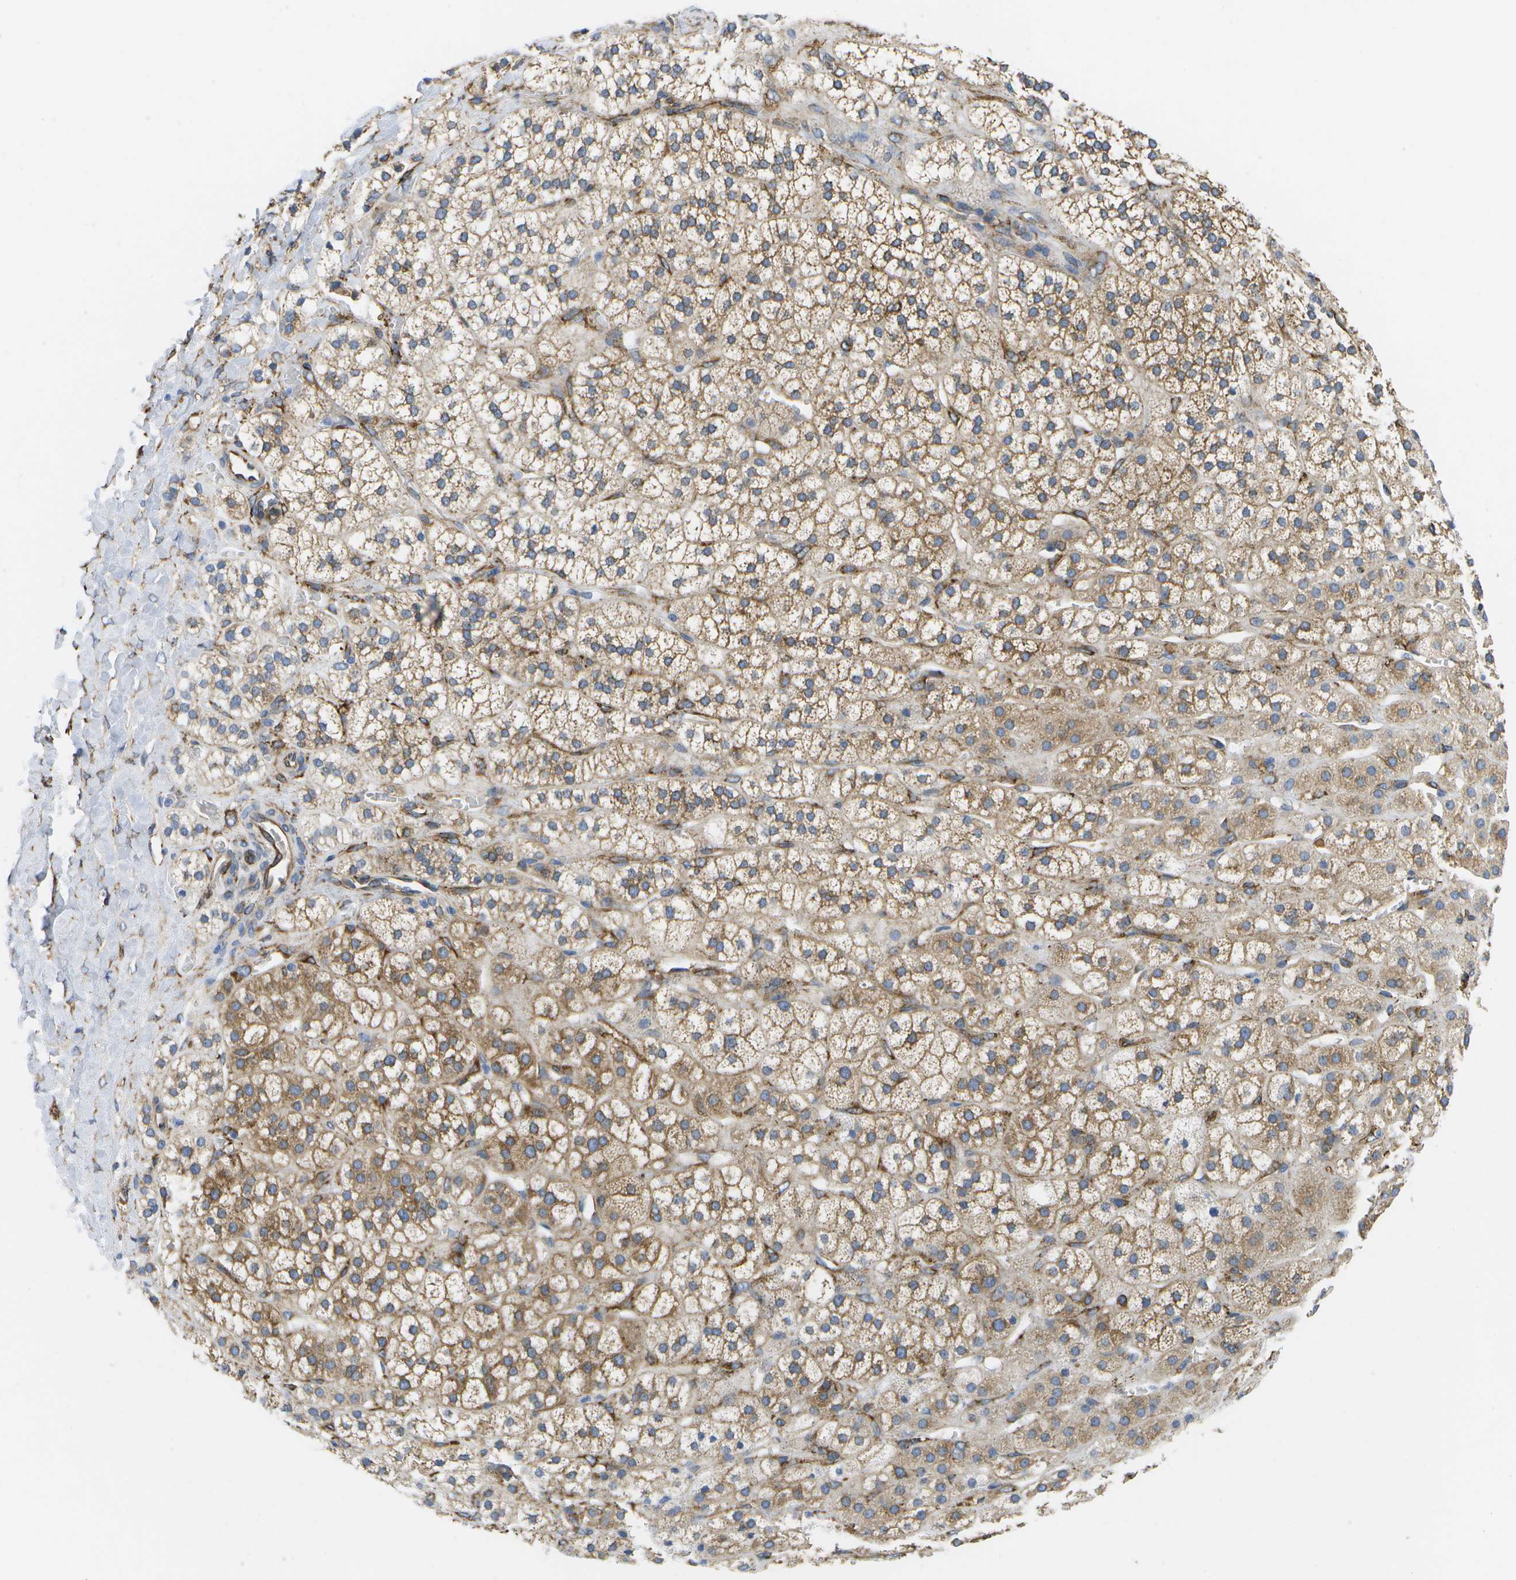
{"staining": {"intensity": "moderate", "quantity": ">75%", "location": "cytoplasmic/membranous"}, "tissue": "adrenal gland", "cell_type": "Glandular cells", "image_type": "normal", "snomed": [{"axis": "morphology", "description": "Normal tissue, NOS"}, {"axis": "topography", "description": "Adrenal gland"}], "caption": "IHC (DAB) staining of unremarkable human adrenal gland demonstrates moderate cytoplasmic/membranous protein positivity in approximately >75% of glandular cells. (DAB (3,3'-diaminobenzidine) IHC with brightfield microscopy, high magnification).", "gene": "ZDHHC17", "patient": {"sex": "male", "age": 56}}